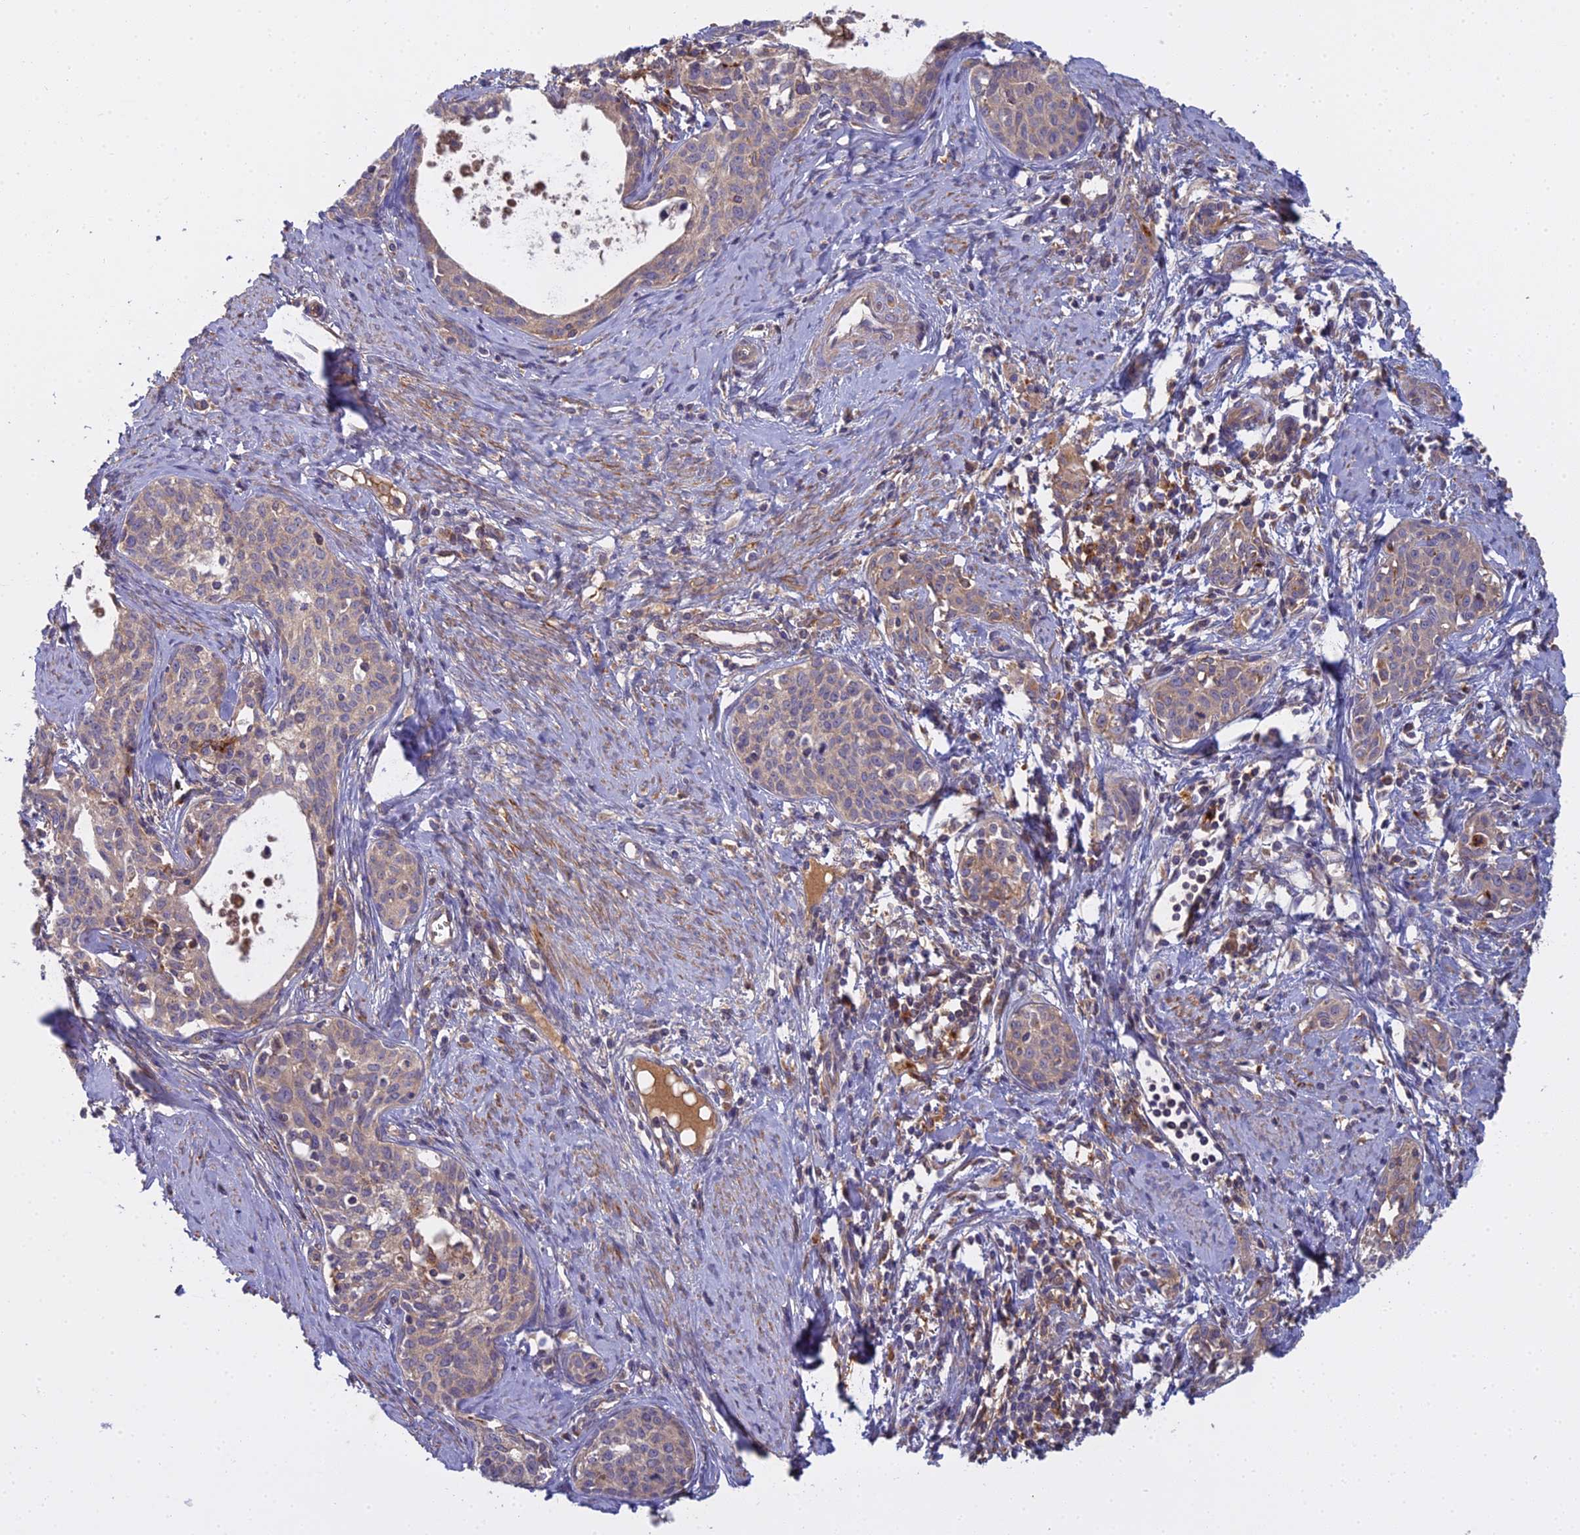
{"staining": {"intensity": "moderate", "quantity": "25%-75%", "location": "cytoplasmic/membranous"}, "tissue": "cervical cancer", "cell_type": "Tumor cells", "image_type": "cancer", "snomed": [{"axis": "morphology", "description": "Squamous cell carcinoma, NOS"}, {"axis": "topography", "description": "Cervix"}], "caption": "Cervical cancer (squamous cell carcinoma) stained with a protein marker exhibits moderate staining in tumor cells.", "gene": "CCDC167", "patient": {"sex": "female", "age": 52}}